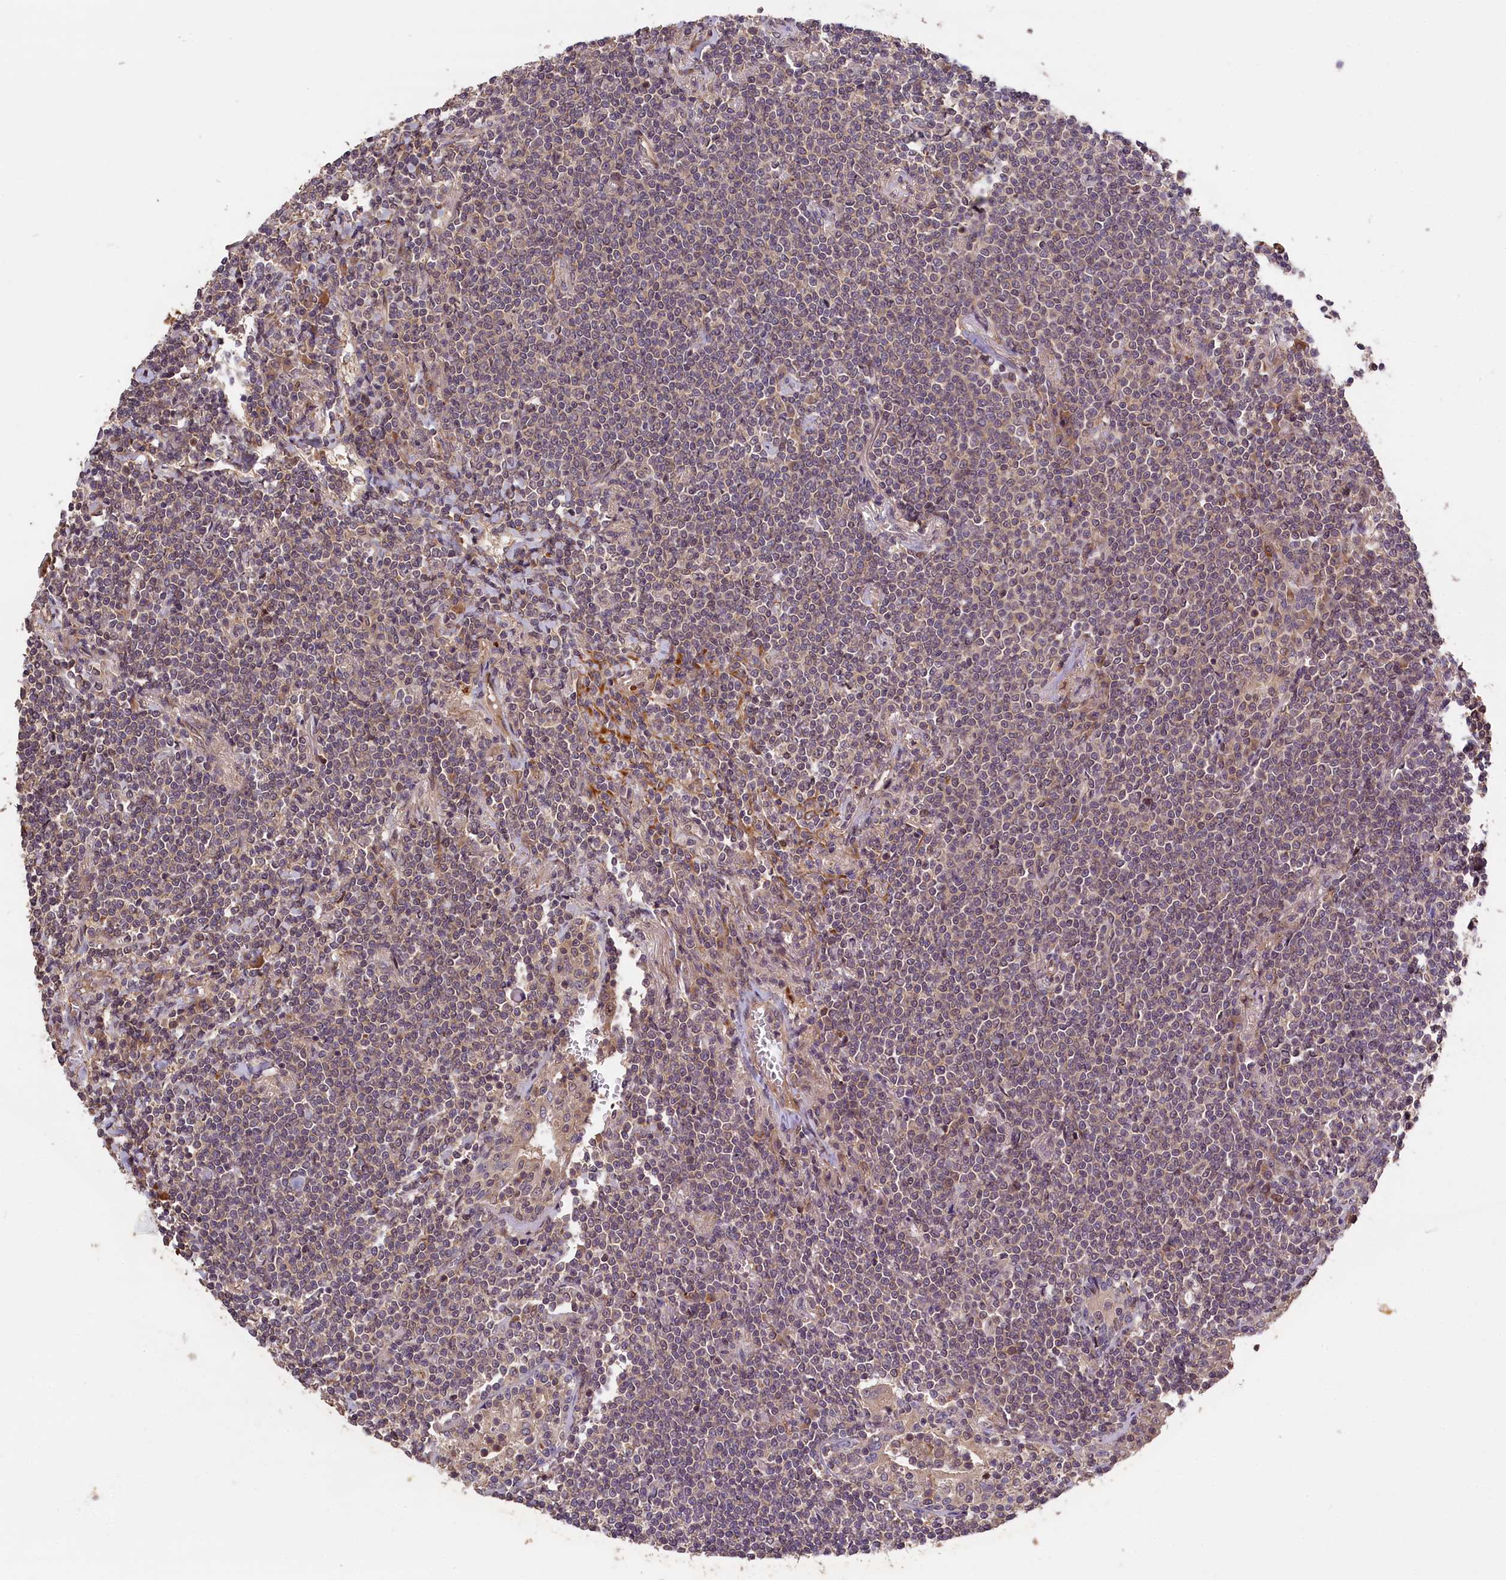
{"staining": {"intensity": "negative", "quantity": "none", "location": "none"}, "tissue": "lymphoma", "cell_type": "Tumor cells", "image_type": "cancer", "snomed": [{"axis": "morphology", "description": "Malignant lymphoma, non-Hodgkin's type, Low grade"}, {"axis": "topography", "description": "Lung"}], "caption": "Tumor cells are negative for brown protein staining in lymphoma. Nuclei are stained in blue.", "gene": "DNAJB9", "patient": {"sex": "female", "age": 71}}